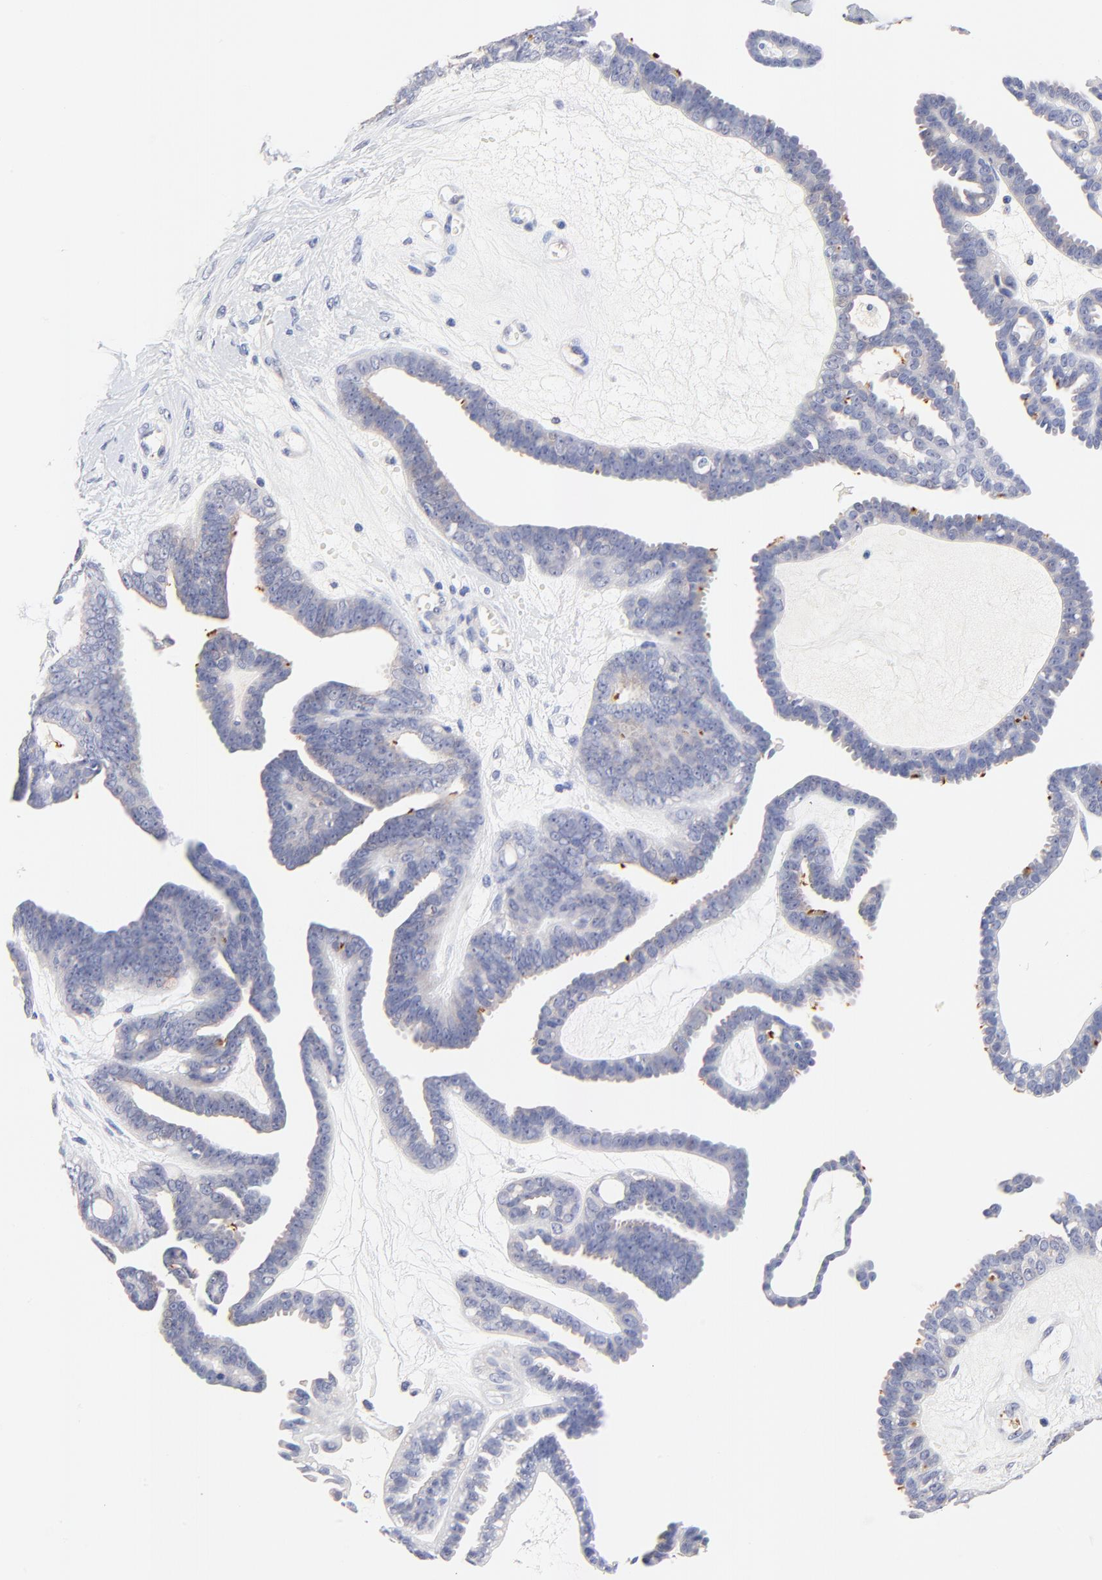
{"staining": {"intensity": "negative", "quantity": "none", "location": "none"}, "tissue": "ovarian cancer", "cell_type": "Tumor cells", "image_type": "cancer", "snomed": [{"axis": "morphology", "description": "Cystadenocarcinoma, serous, NOS"}, {"axis": "topography", "description": "Ovary"}], "caption": "Immunohistochemistry micrograph of ovarian serous cystadenocarcinoma stained for a protein (brown), which displays no staining in tumor cells. Nuclei are stained in blue.", "gene": "FAM117B", "patient": {"sex": "female", "age": 71}}